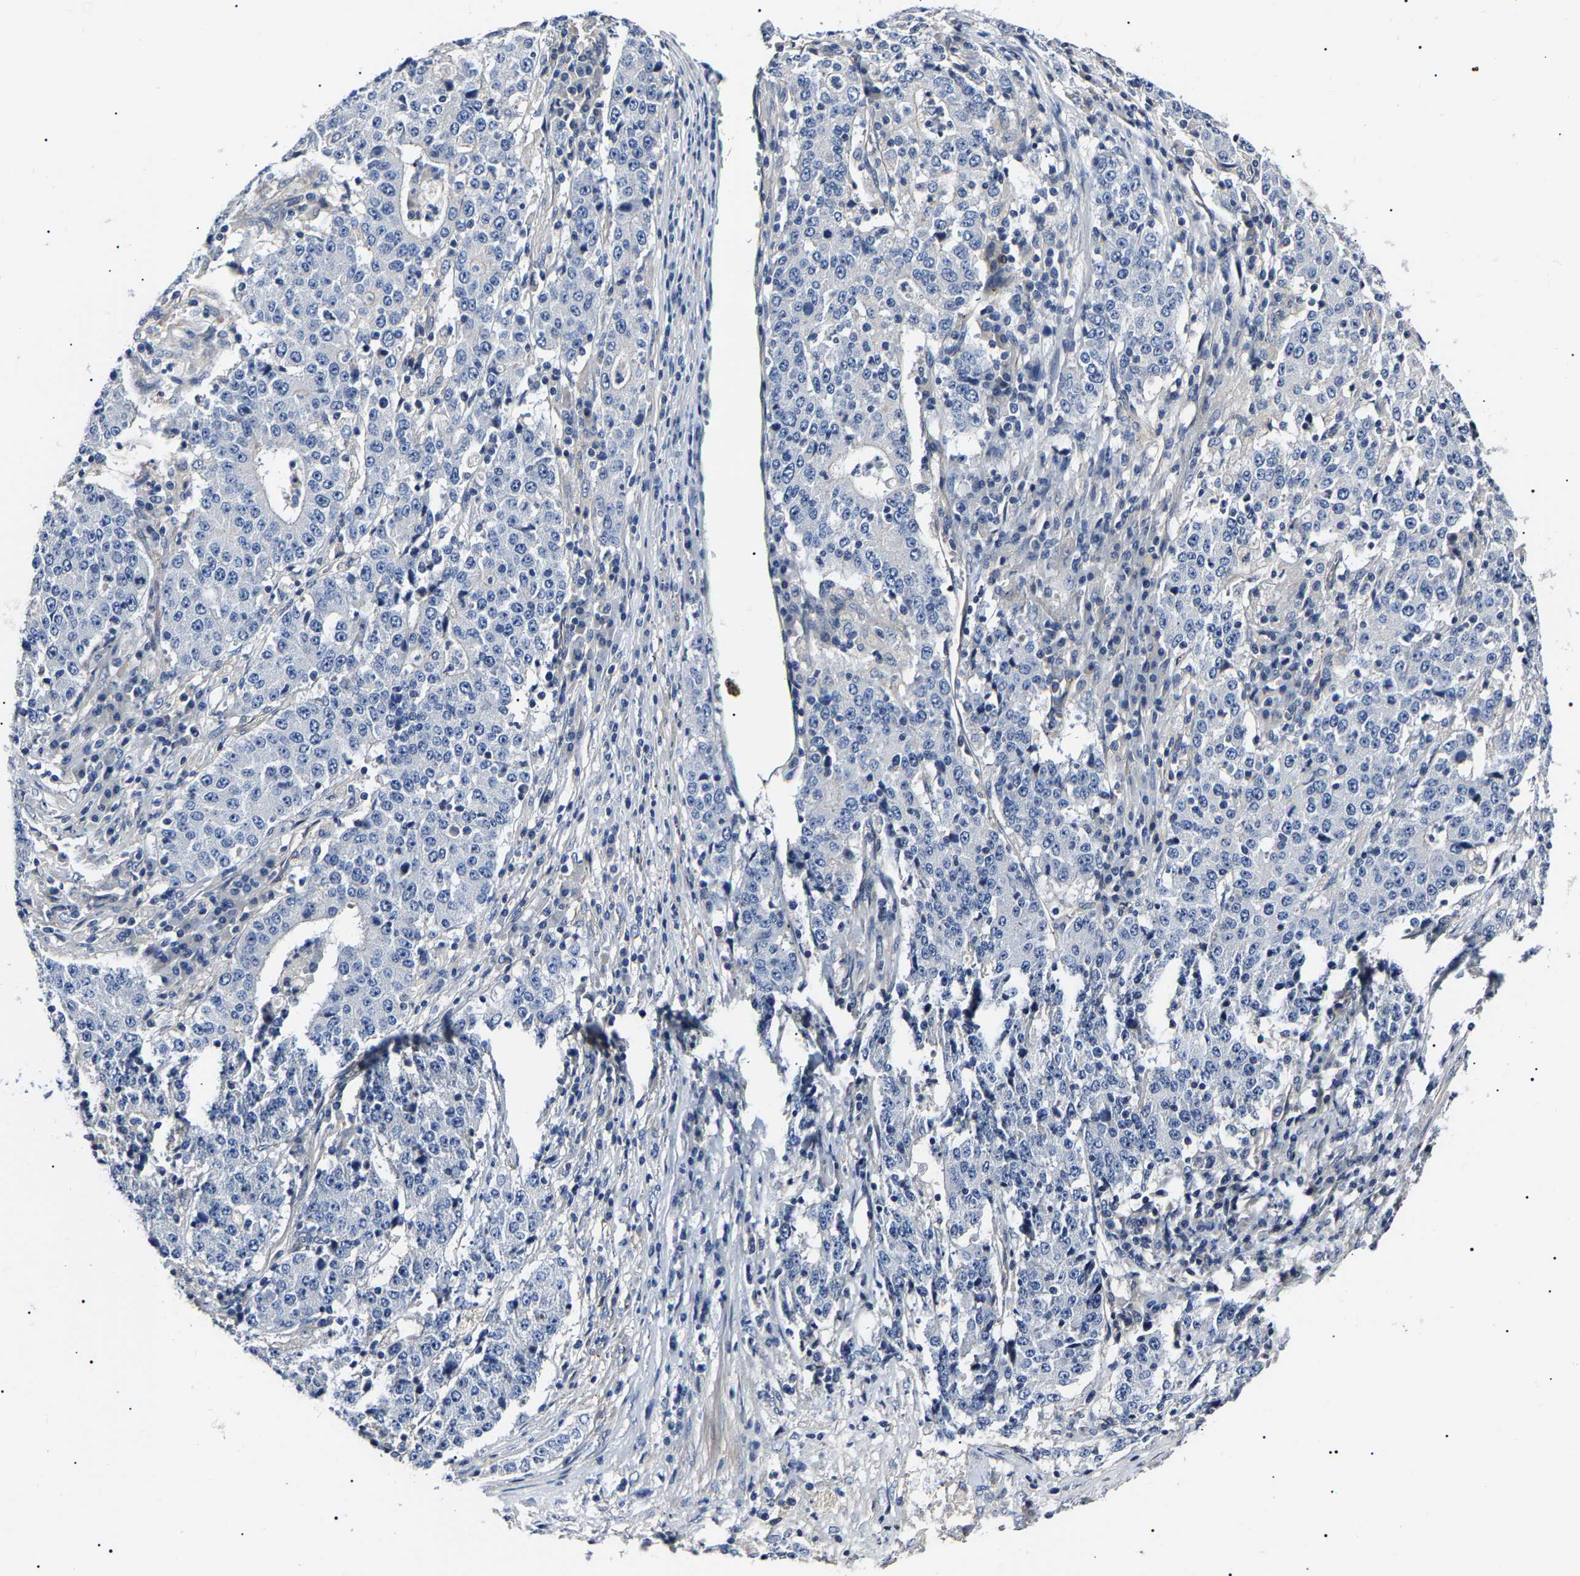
{"staining": {"intensity": "negative", "quantity": "none", "location": "none"}, "tissue": "stomach cancer", "cell_type": "Tumor cells", "image_type": "cancer", "snomed": [{"axis": "morphology", "description": "Adenocarcinoma, NOS"}, {"axis": "topography", "description": "Stomach"}], "caption": "Tumor cells show no significant protein expression in stomach cancer (adenocarcinoma). (Brightfield microscopy of DAB (3,3'-diaminobenzidine) immunohistochemistry (IHC) at high magnification).", "gene": "KLHL42", "patient": {"sex": "male", "age": 59}}